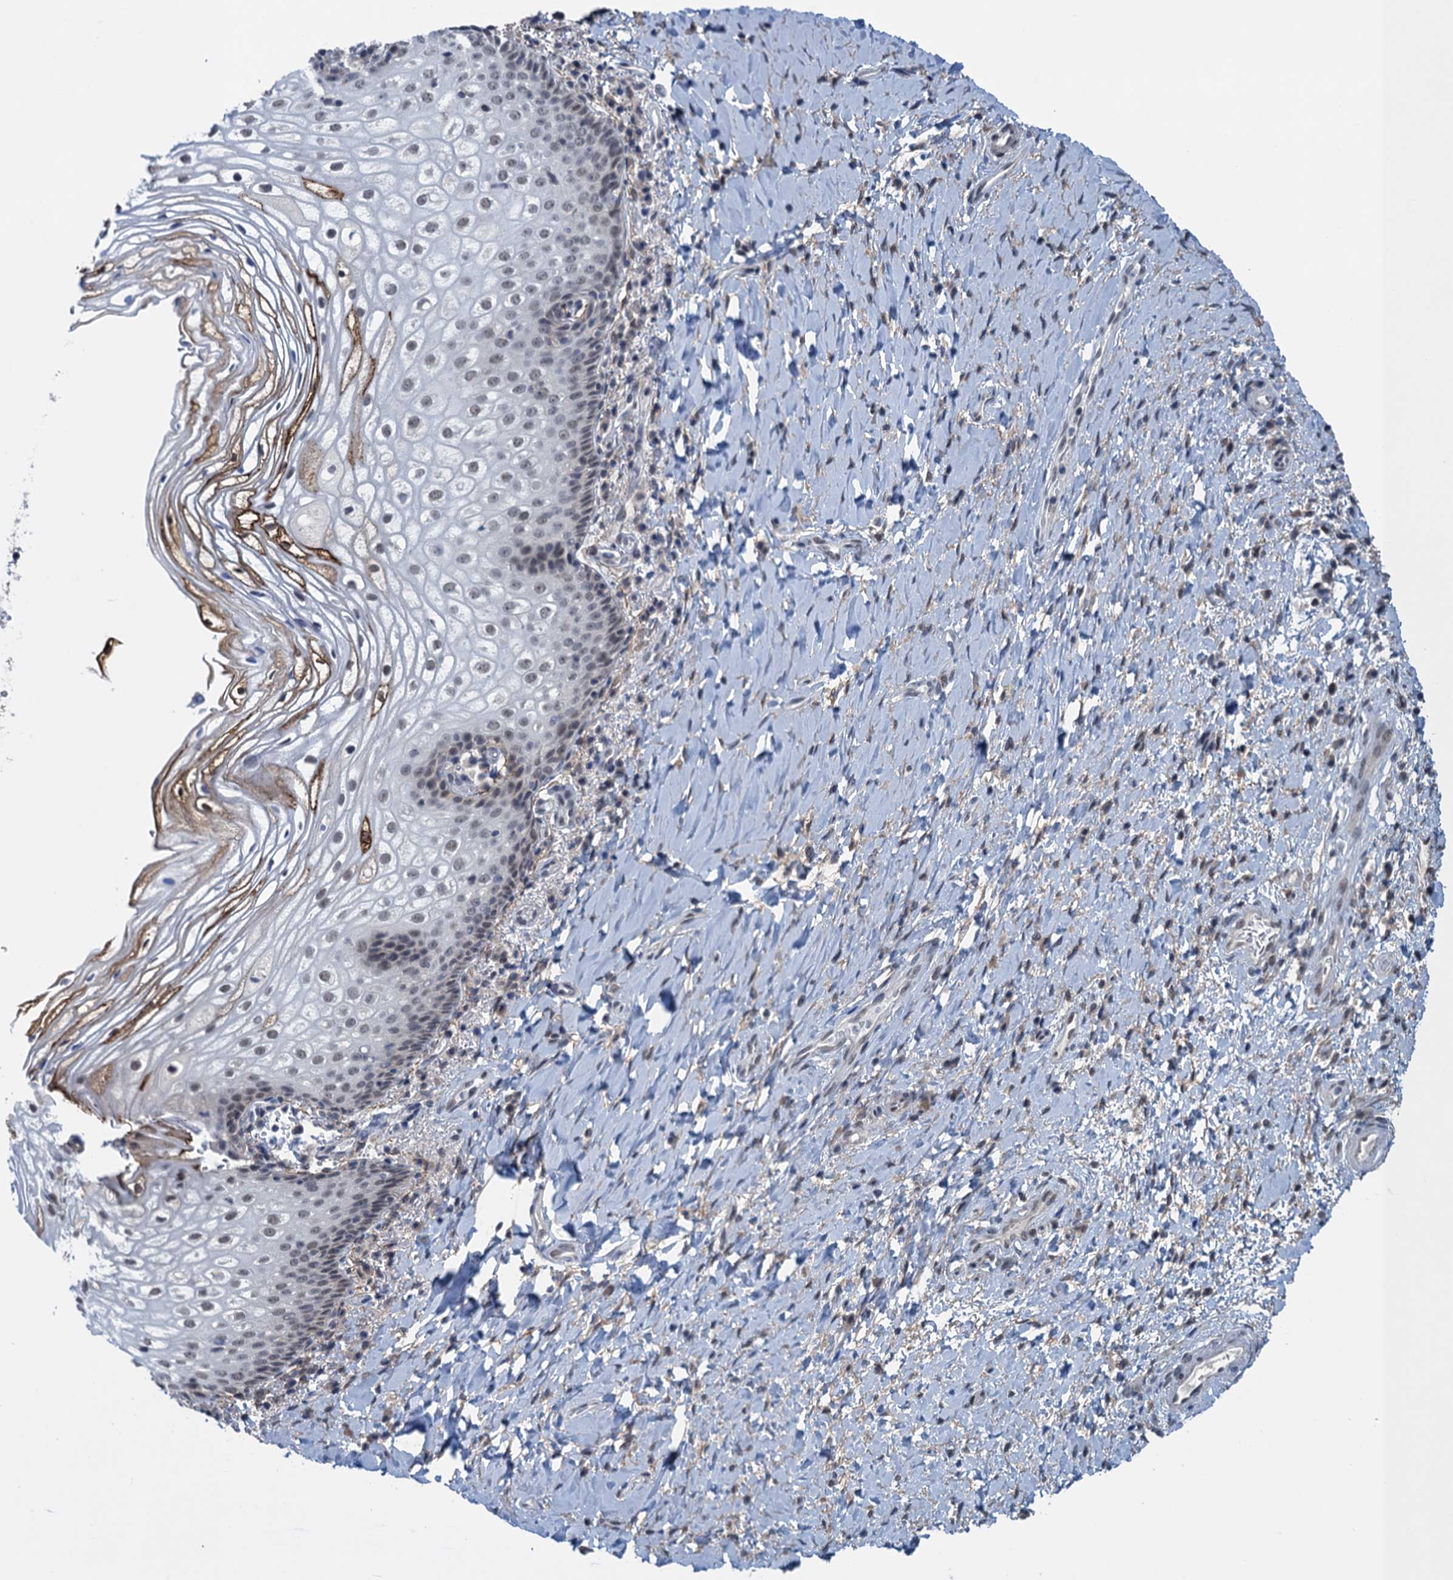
{"staining": {"intensity": "moderate", "quantity": ">75%", "location": "nuclear"}, "tissue": "vagina", "cell_type": "Squamous epithelial cells", "image_type": "normal", "snomed": [{"axis": "morphology", "description": "Normal tissue, NOS"}, {"axis": "topography", "description": "Vagina"}], "caption": "Human vagina stained with a brown dye exhibits moderate nuclear positive staining in approximately >75% of squamous epithelial cells.", "gene": "SAE1", "patient": {"sex": "female", "age": 60}}